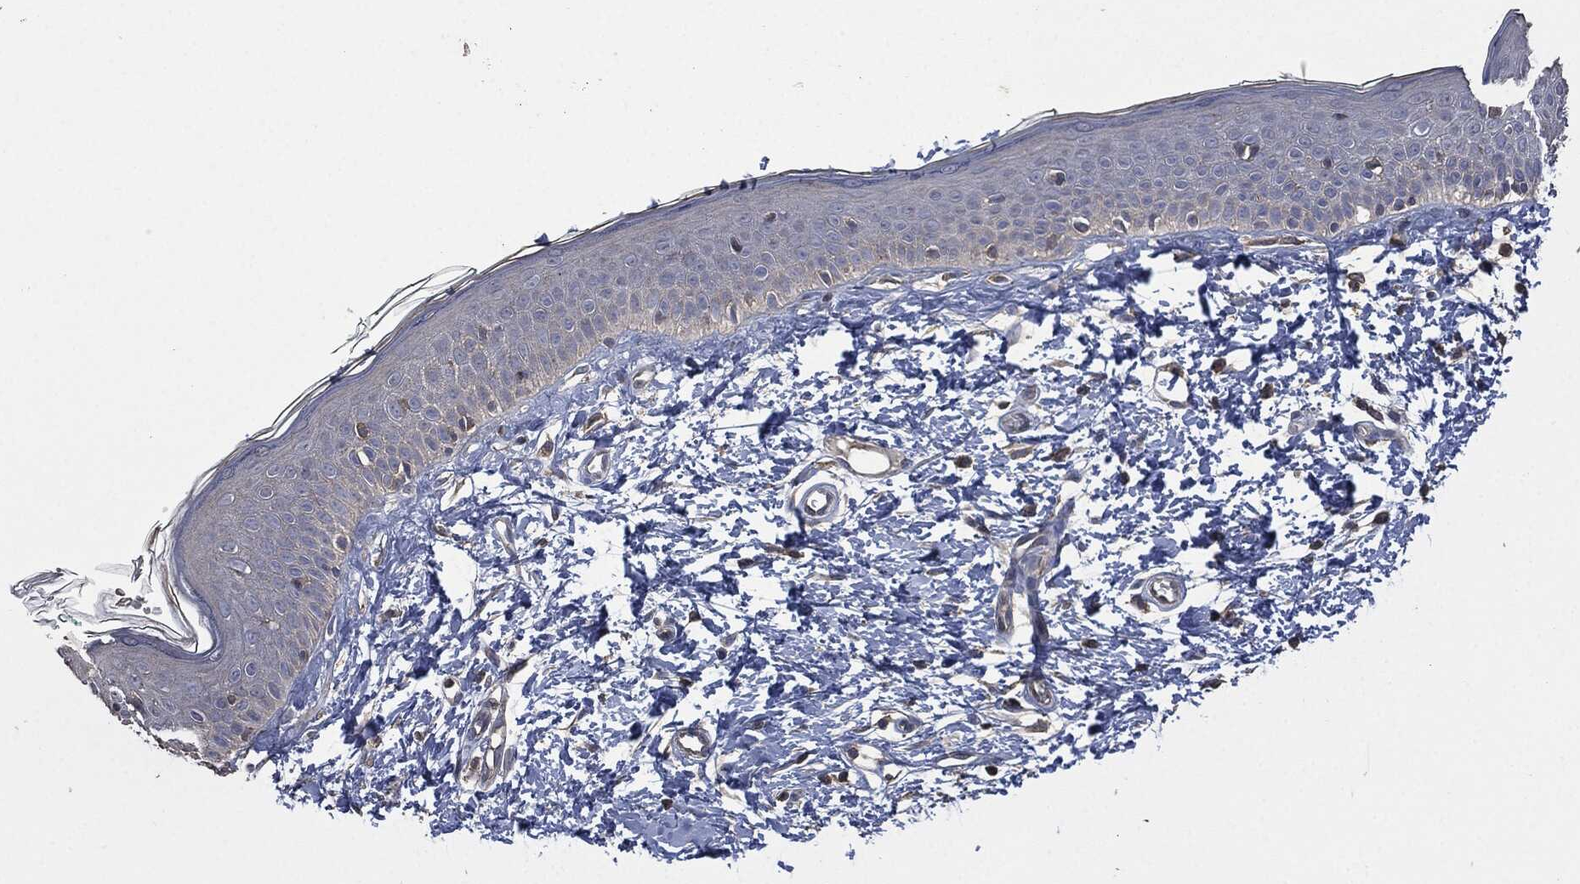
{"staining": {"intensity": "moderate", "quantity": "<25%", "location": "cytoplasmic/membranous"}, "tissue": "skin", "cell_type": "Fibroblasts", "image_type": "normal", "snomed": [{"axis": "morphology", "description": "Normal tissue, NOS"}, {"axis": "morphology", "description": "Basal cell carcinoma"}, {"axis": "topography", "description": "Skin"}], "caption": "Moderate cytoplasmic/membranous positivity is identified in approximately <25% of fibroblasts in benign skin. The protein of interest is stained brown, and the nuclei are stained in blue (DAB IHC with brightfield microscopy, high magnification).", "gene": "MSLN", "patient": {"sex": "male", "age": 33}}